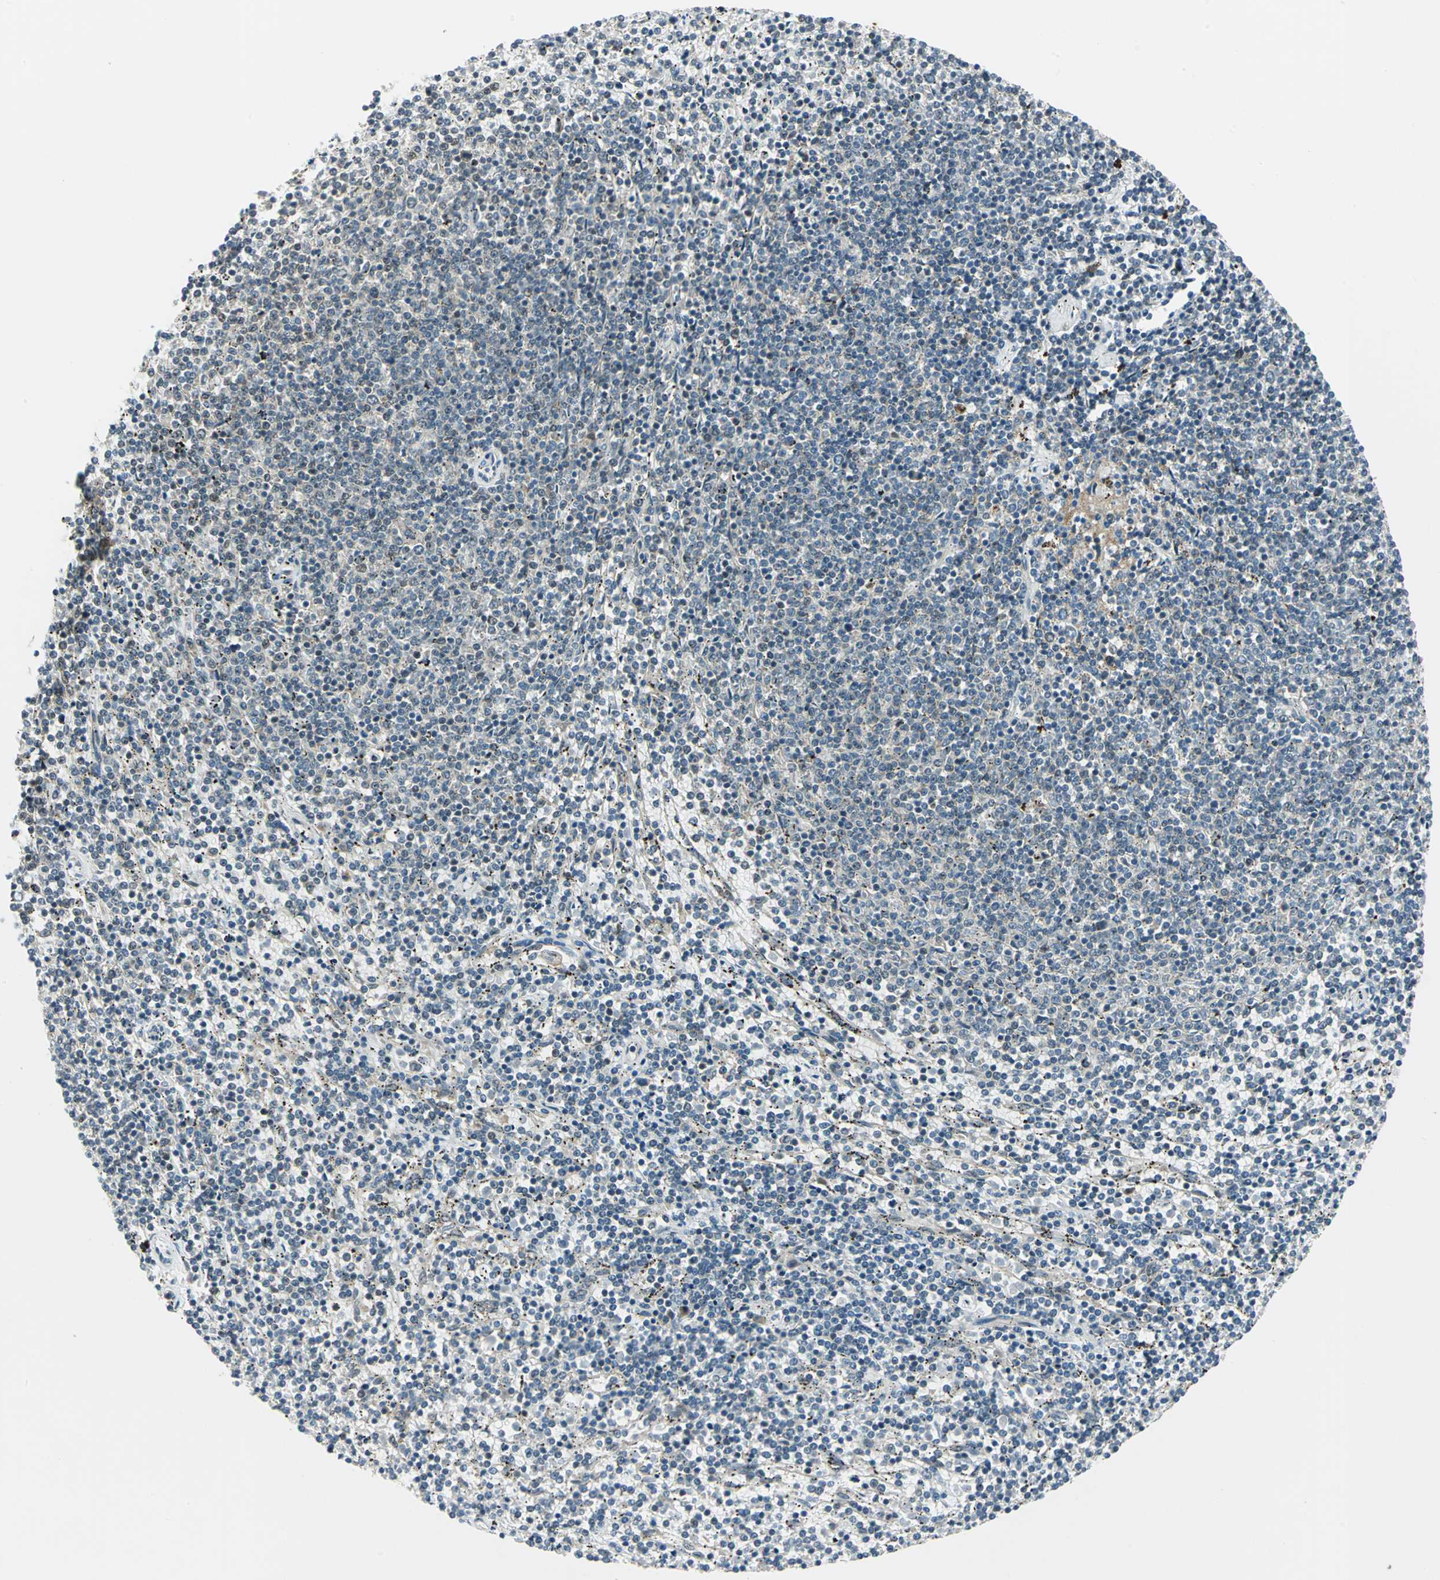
{"staining": {"intensity": "weak", "quantity": "<25%", "location": "cytoplasmic/membranous"}, "tissue": "lymphoma", "cell_type": "Tumor cells", "image_type": "cancer", "snomed": [{"axis": "morphology", "description": "Malignant lymphoma, non-Hodgkin's type, Low grade"}, {"axis": "topography", "description": "Spleen"}], "caption": "High power microscopy photomicrograph of an IHC micrograph of lymphoma, revealing no significant positivity in tumor cells. The staining is performed using DAB brown chromogen with nuclei counter-stained in using hematoxylin.", "gene": "RAD17", "patient": {"sex": "female", "age": 50}}